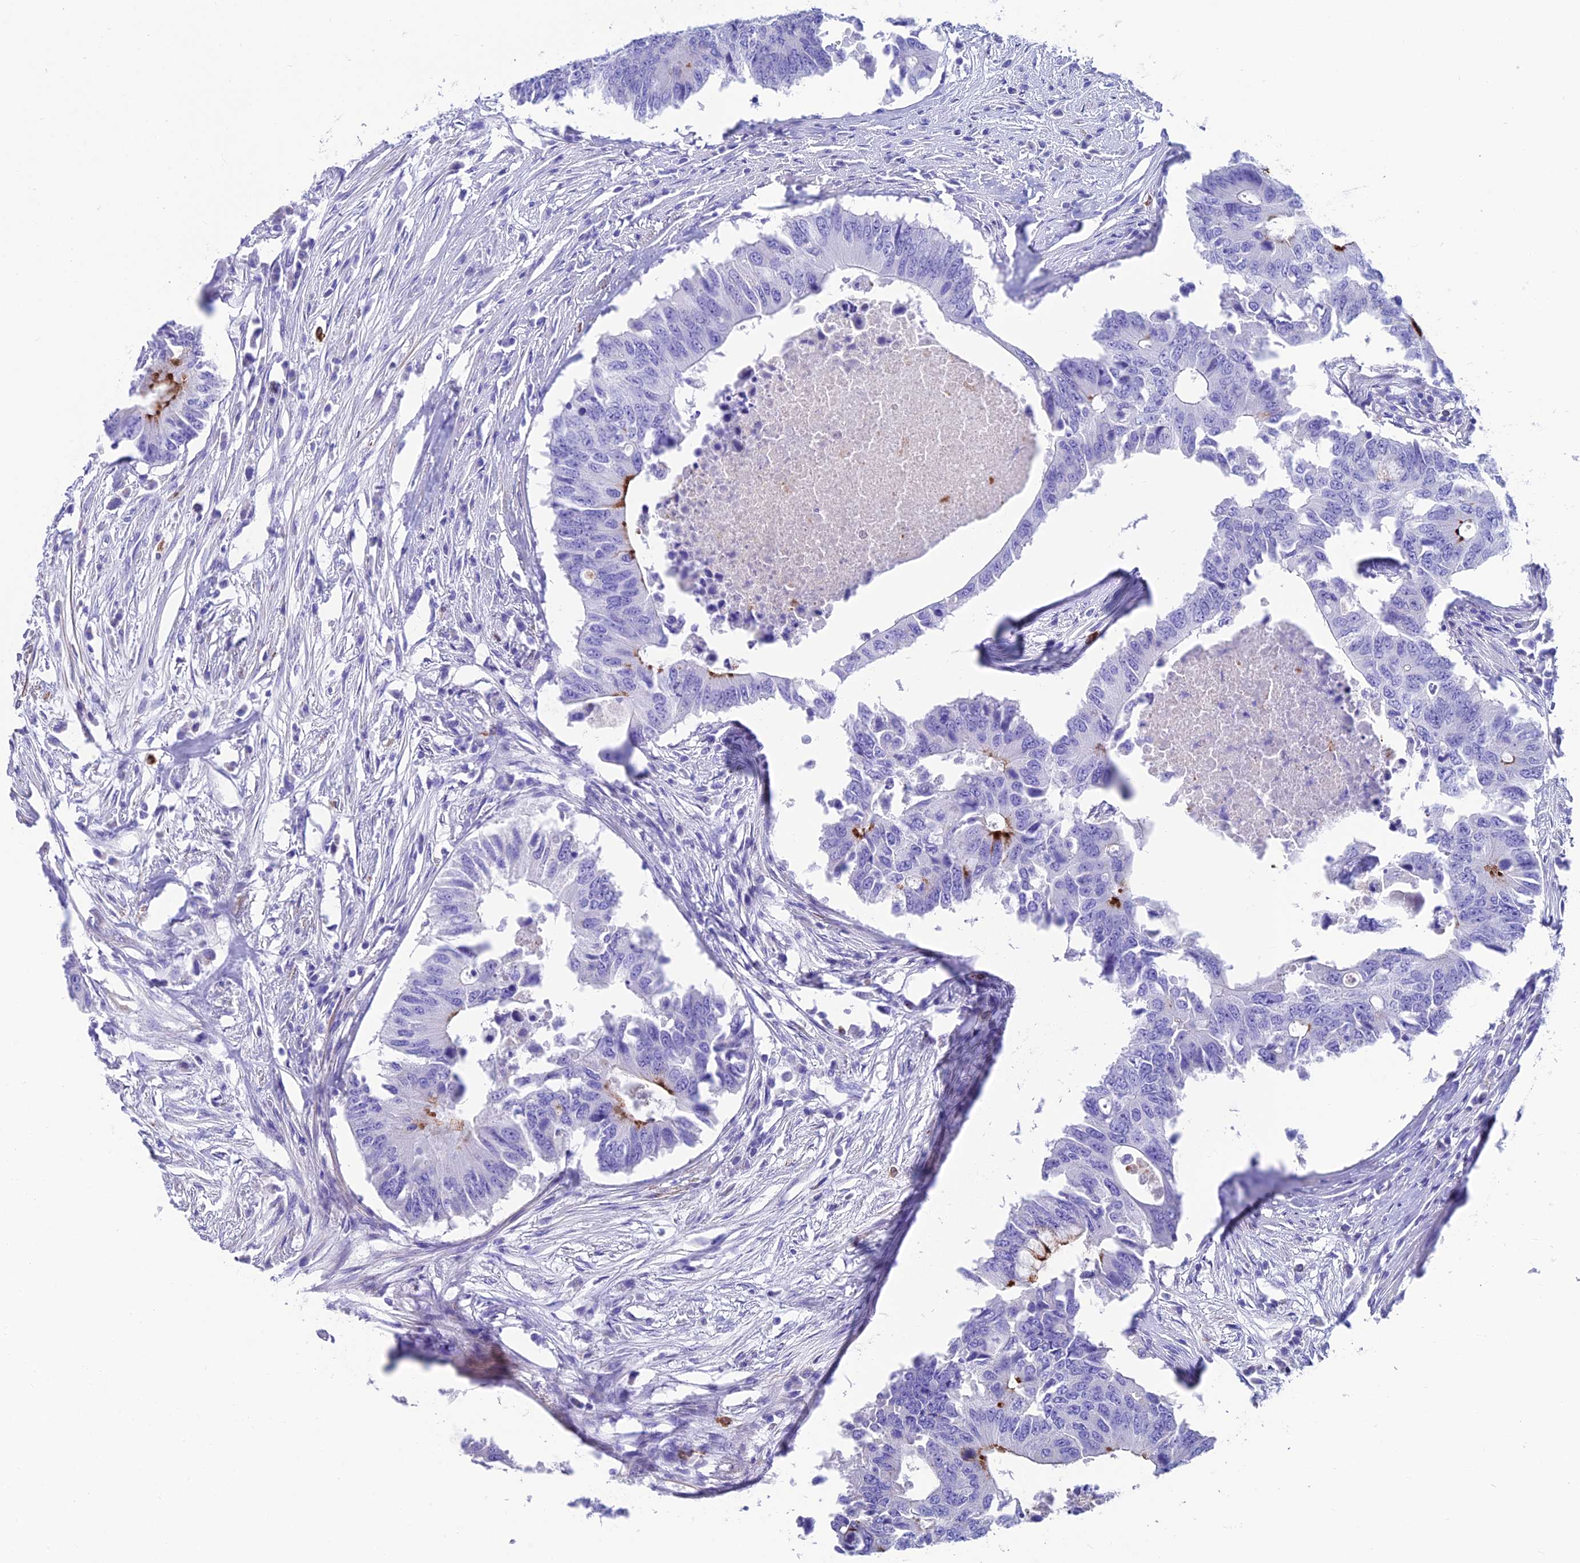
{"staining": {"intensity": "strong", "quantity": "<25%", "location": "cytoplasmic/membranous"}, "tissue": "colorectal cancer", "cell_type": "Tumor cells", "image_type": "cancer", "snomed": [{"axis": "morphology", "description": "Adenocarcinoma, NOS"}, {"axis": "topography", "description": "Colon"}], "caption": "Protein staining by IHC demonstrates strong cytoplasmic/membranous positivity in approximately <25% of tumor cells in adenocarcinoma (colorectal).", "gene": "GNG11", "patient": {"sex": "male", "age": 71}}